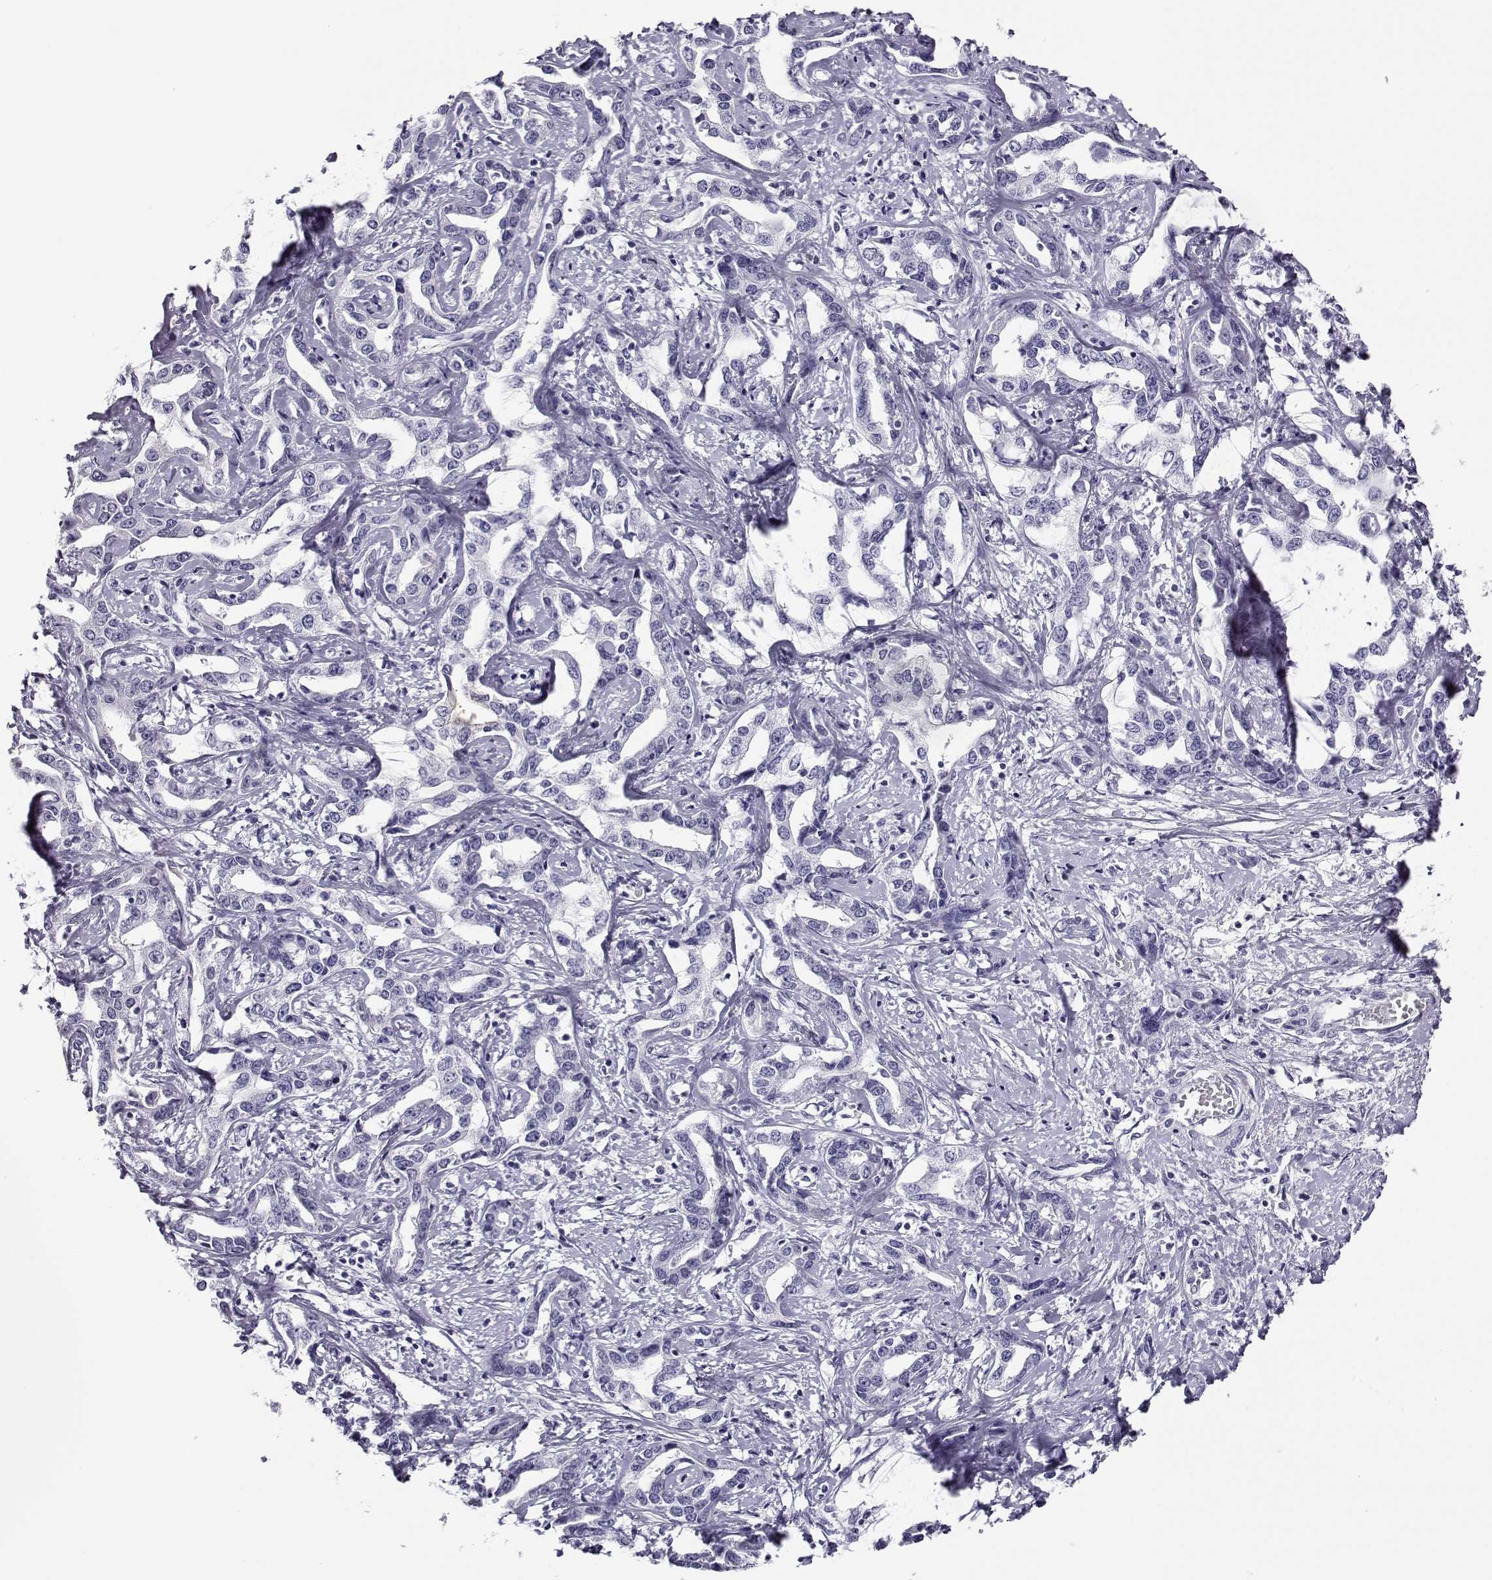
{"staining": {"intensity": "negative", "quantity": "none", "location": "none"}, "tissue": "liver cancer", "cell_type": "Tumor cells", "image_type": "cancer", "snomed": [{"axis": "morphology", "description": "Cholangiocarcinoma"}, {"axis": "topography", "description": "Liver"}], "caption": "Tumor cells show no significant staining in cholangiocarcinoma (liver).", "gene": "CABS1", "patient": {"sex": "male", "age": 59}}